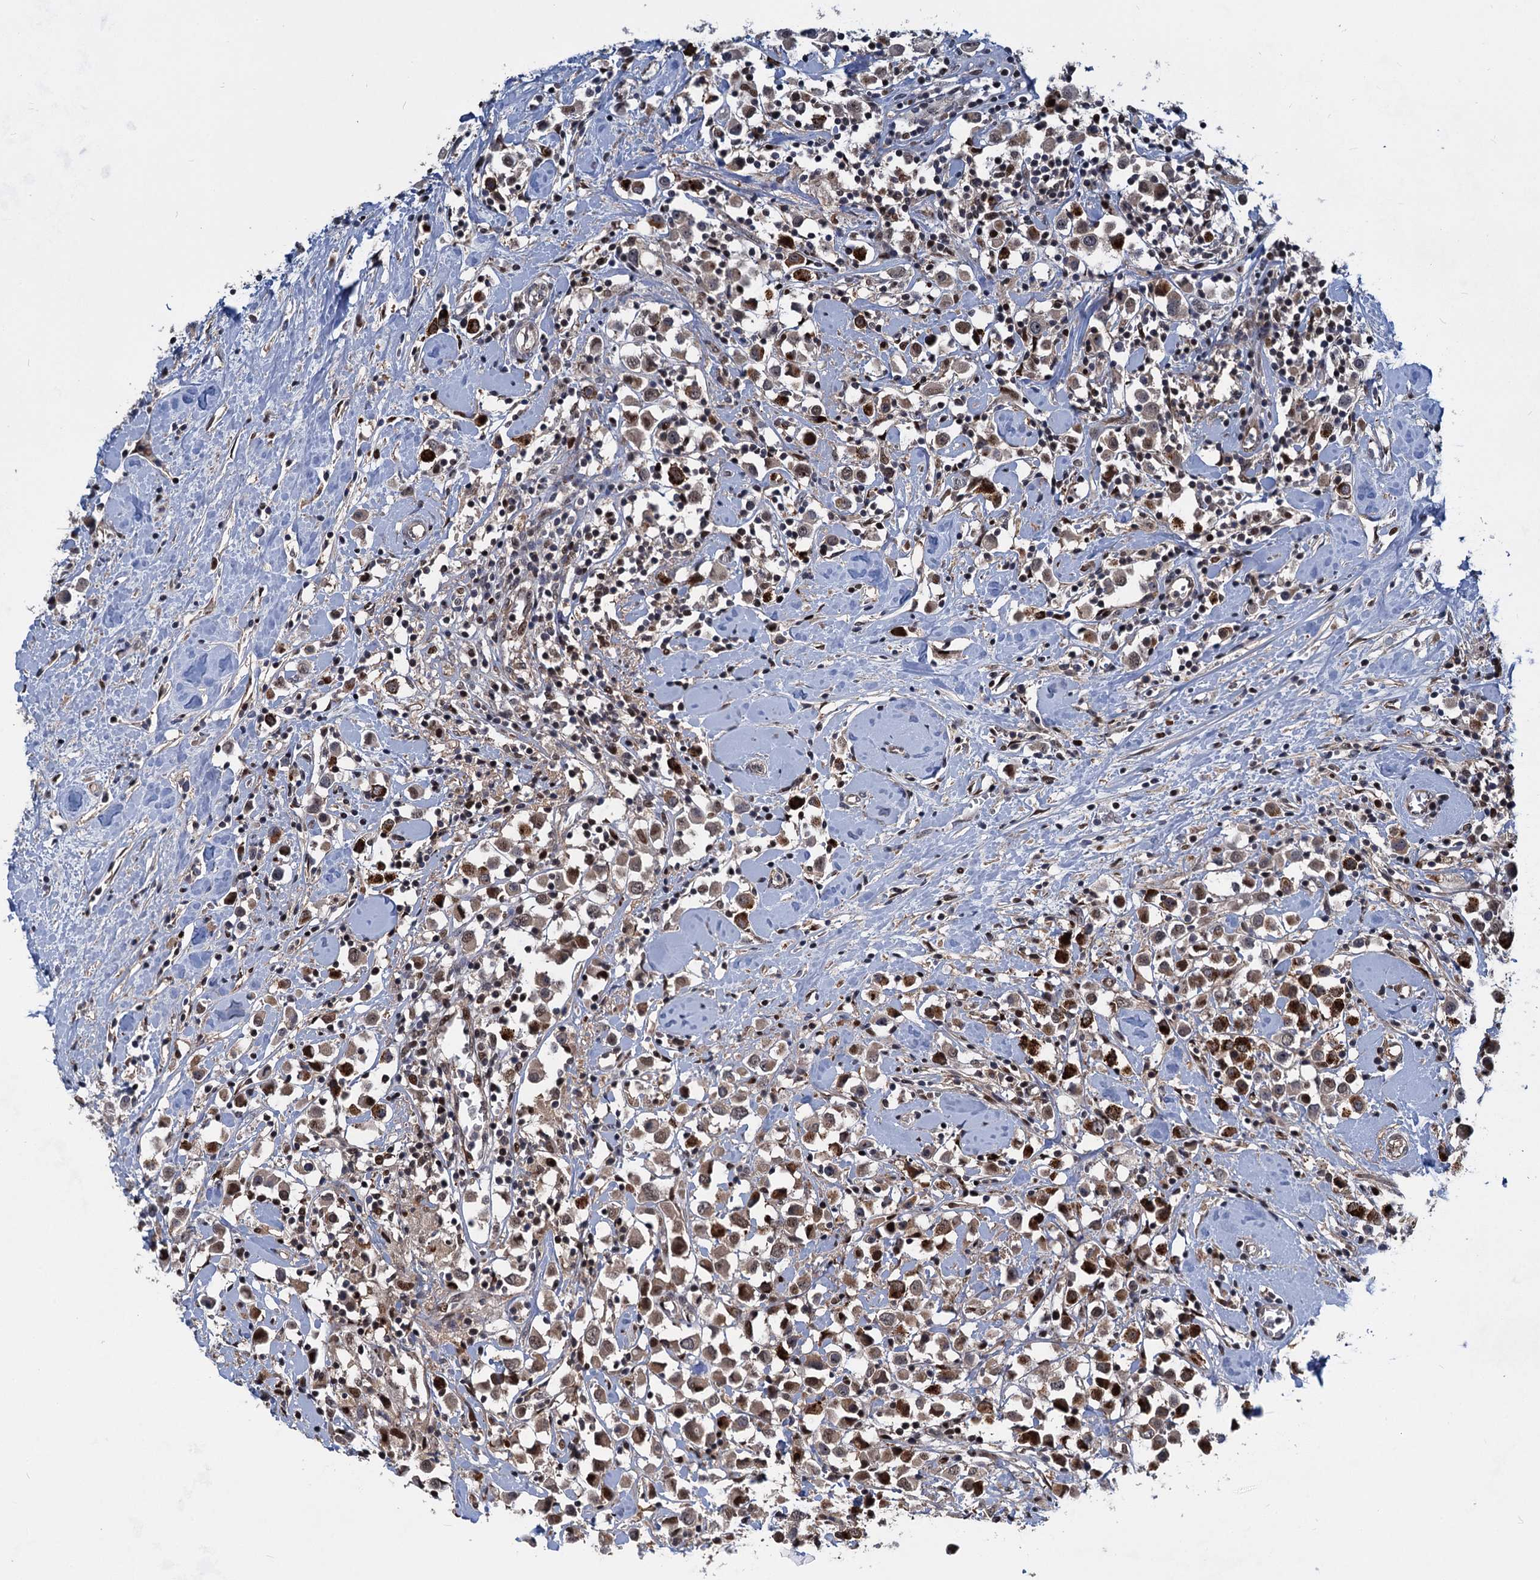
{"staining": {"intensity": "strong", "quantity": "25%-75%", "location": "cytoplasmic/membranous"}, "tissue": "breast cancer", "cell_type": "Tumor cells", "image_type": "cancer", "snomed": [{"axis": "morphology", "description": "Duct carcinoma"}, {"axis": "topography", "description": "Breast"}], "caption": "DAB (3,3'-diaminobenzidine) immunohistochemical staining of breast cancer (intraductal carcinoma) demonstrates strong cytoplasmic/membranous protein expression in approximately 25%-75% of tumor cells.", "gene": "GPBP1", "patient": {"sex": "female", "age": 61}}